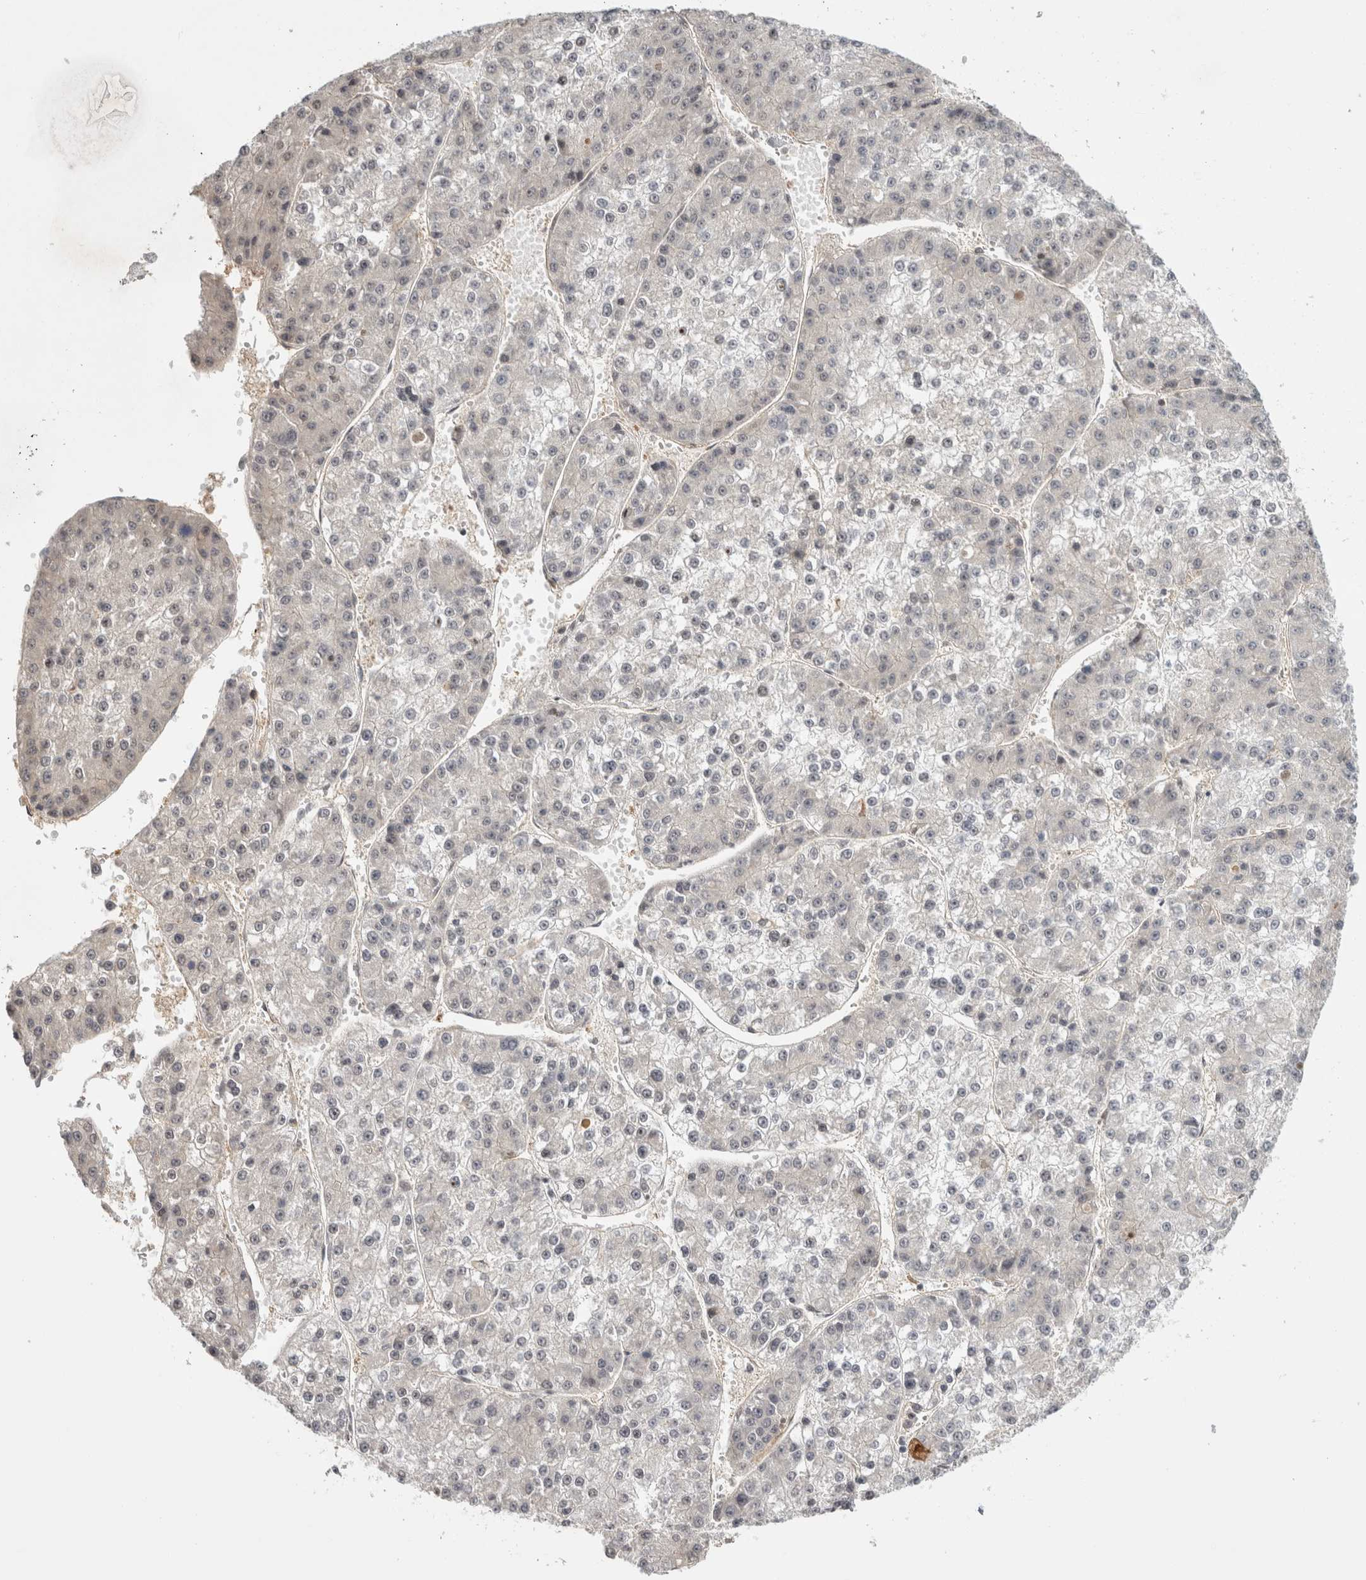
{"staining": {"intensity": "negative", "quantity": "none", "location": "none"}, "tissue": "liver cancer", "cell_type": "Tumor cells", "image_type": "cancer", "snomed": [{"axis": "morphology", "description": "Carcinoma, Hepatocellular, NOS"}, {"axis": "topography", "description": "Liver"}], "caption": "IHC image of human hepatocellular carcinoma (liver) stained for a protein (brown), which reveals no staining in tumor cells.", "gene": "ZNF318", "patient": {"sex": "female", "age": 73}}